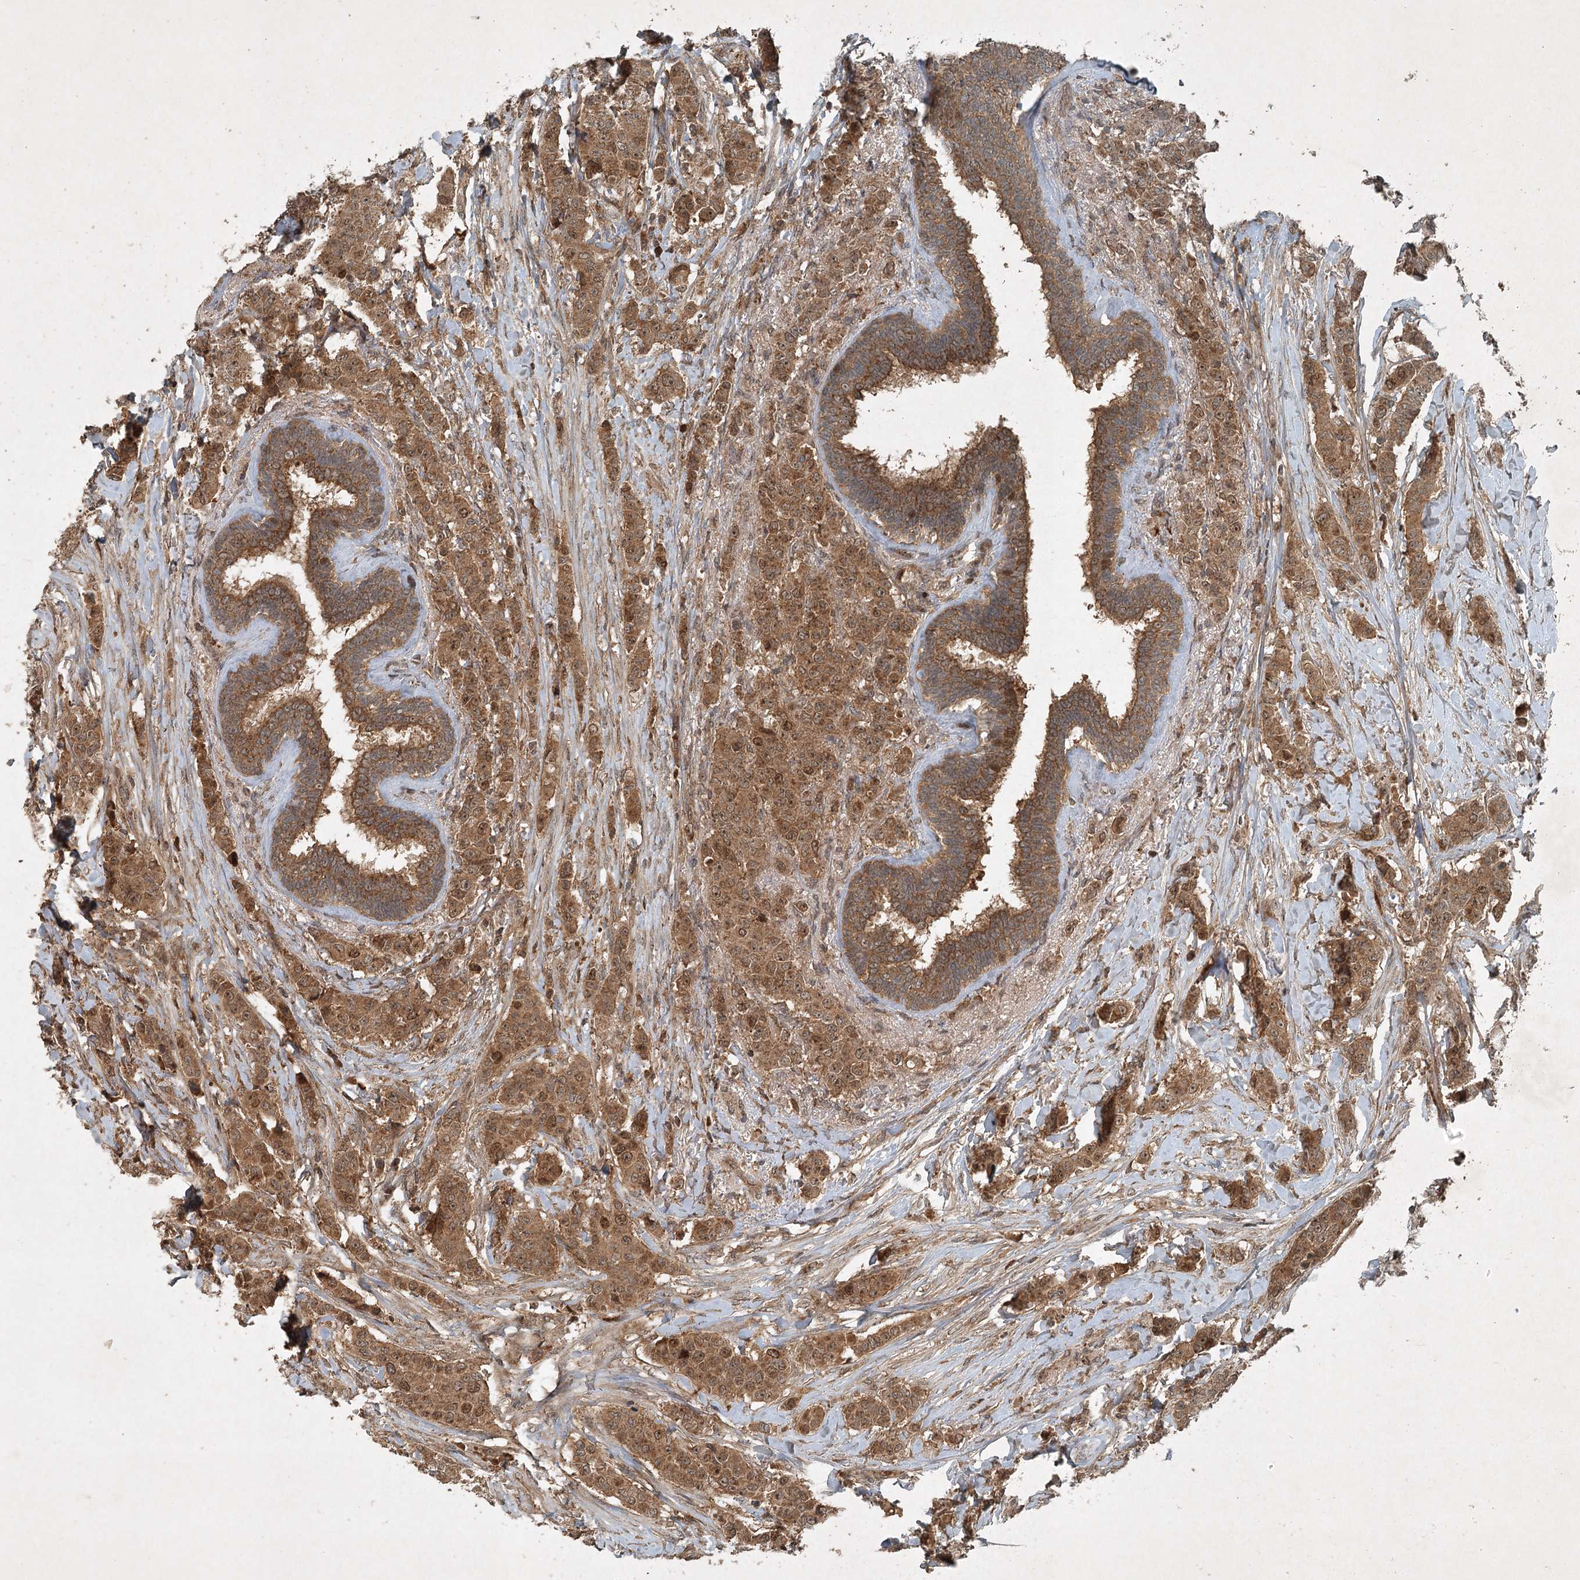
{"staining": {"intensity": "moderate", "quantity": ">75%", "location": "cytoplasmic/membranous,nuclear"}, "tissue": "breast cancer", "cell_type": "Tumor cells", "image_type": "cancer", "snomed": [{"axis": "morphology", "description": "Duct carcinoma"}, {"axis": "topography", "description": "Breast"}], "caption": "This micrograph demonstrates IHC staining of human breast intraductal carcinoma, with medium moderate cytoplasmic/membranous and nuclear staining in approximately >75% of tumor cells.", "gene": "UNC93A", "patient": {"sex": "female", "age": 40}}